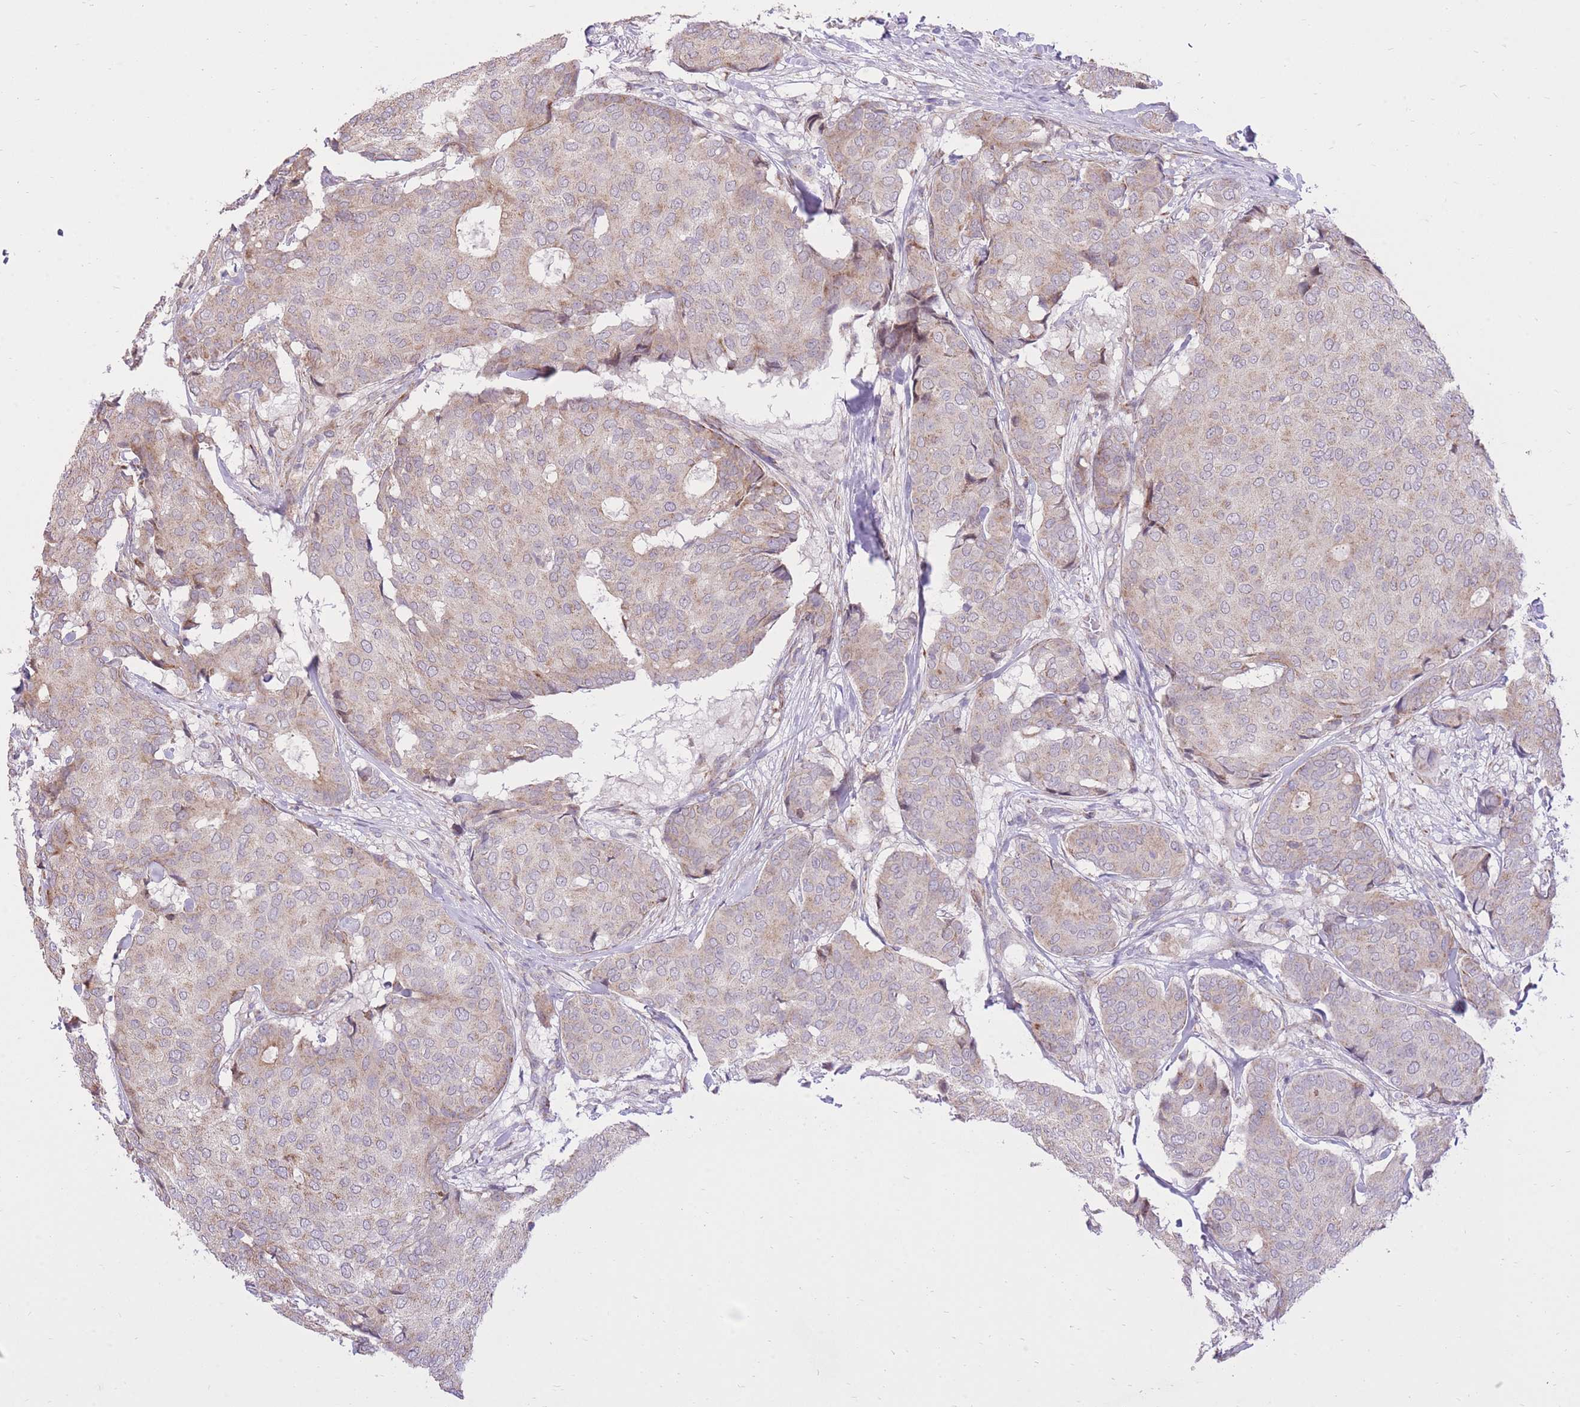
{"staining": {"intensity": "weak", "quantity": "<25%", "location": "cytoplasmic/membranous"}, "tissue": "breast cancer", "cell_type": "Tumor cells", "image_type": "cancer", "snomed": [{"axis": "morphology", "description": "Duct carcinoma"}, {"axis": "topography", "description": "Breast"}], "caption": "Tumor cells are negative for brown protein staining in breast cancer.", "gene": "SLC4A4", "patient": {"sex": "female", "age": 75}}